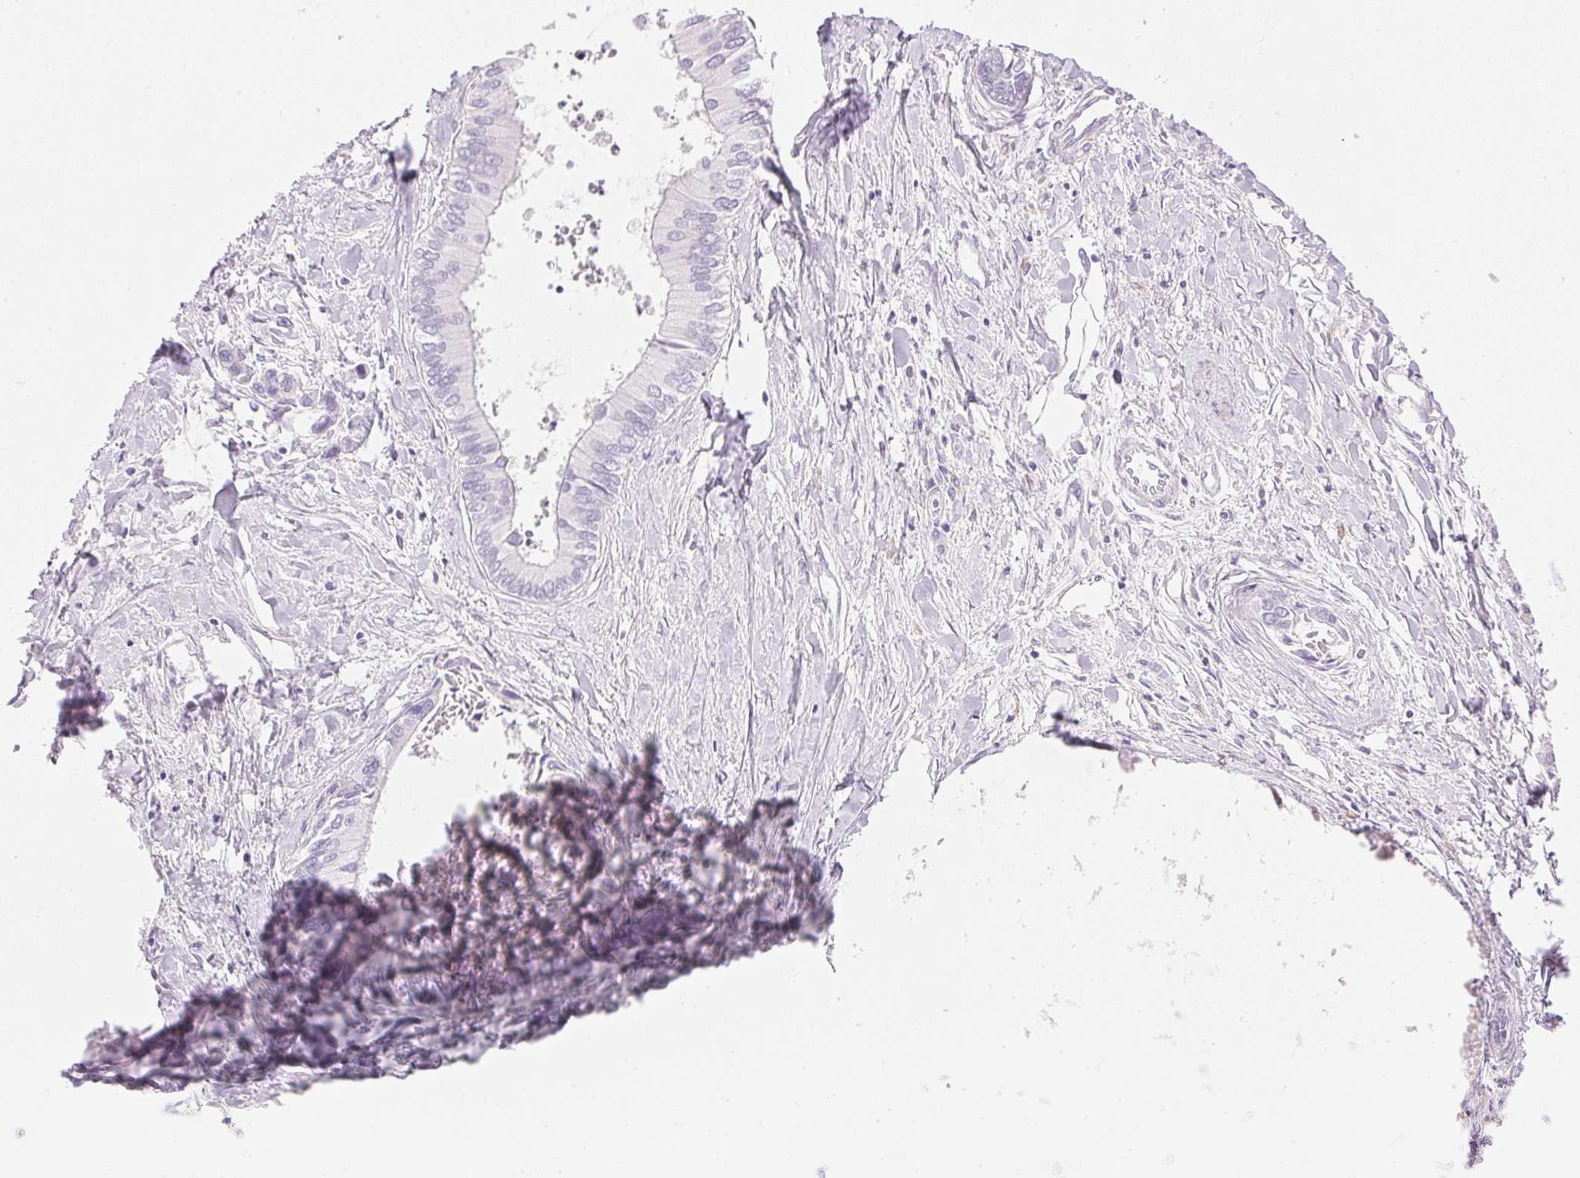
{"staining": {"intensity": "negative", "quantity": "none", "location": "none"}, "tissue": "liver cancer", "cell_type": "Tumor cells", "image_type": "cancer", "snomed": [{"axis": "morphology", "description": "Cholangiocarcinoma"}, {"axis": "topography", "description": "Liver"}], "caption": "IHC of human liver cancer (cholangiocarcinoma) demonstrates no positivity in tumor cells.", "gene": "CTRL", "patient": {"sex": "male", "age": 66}}